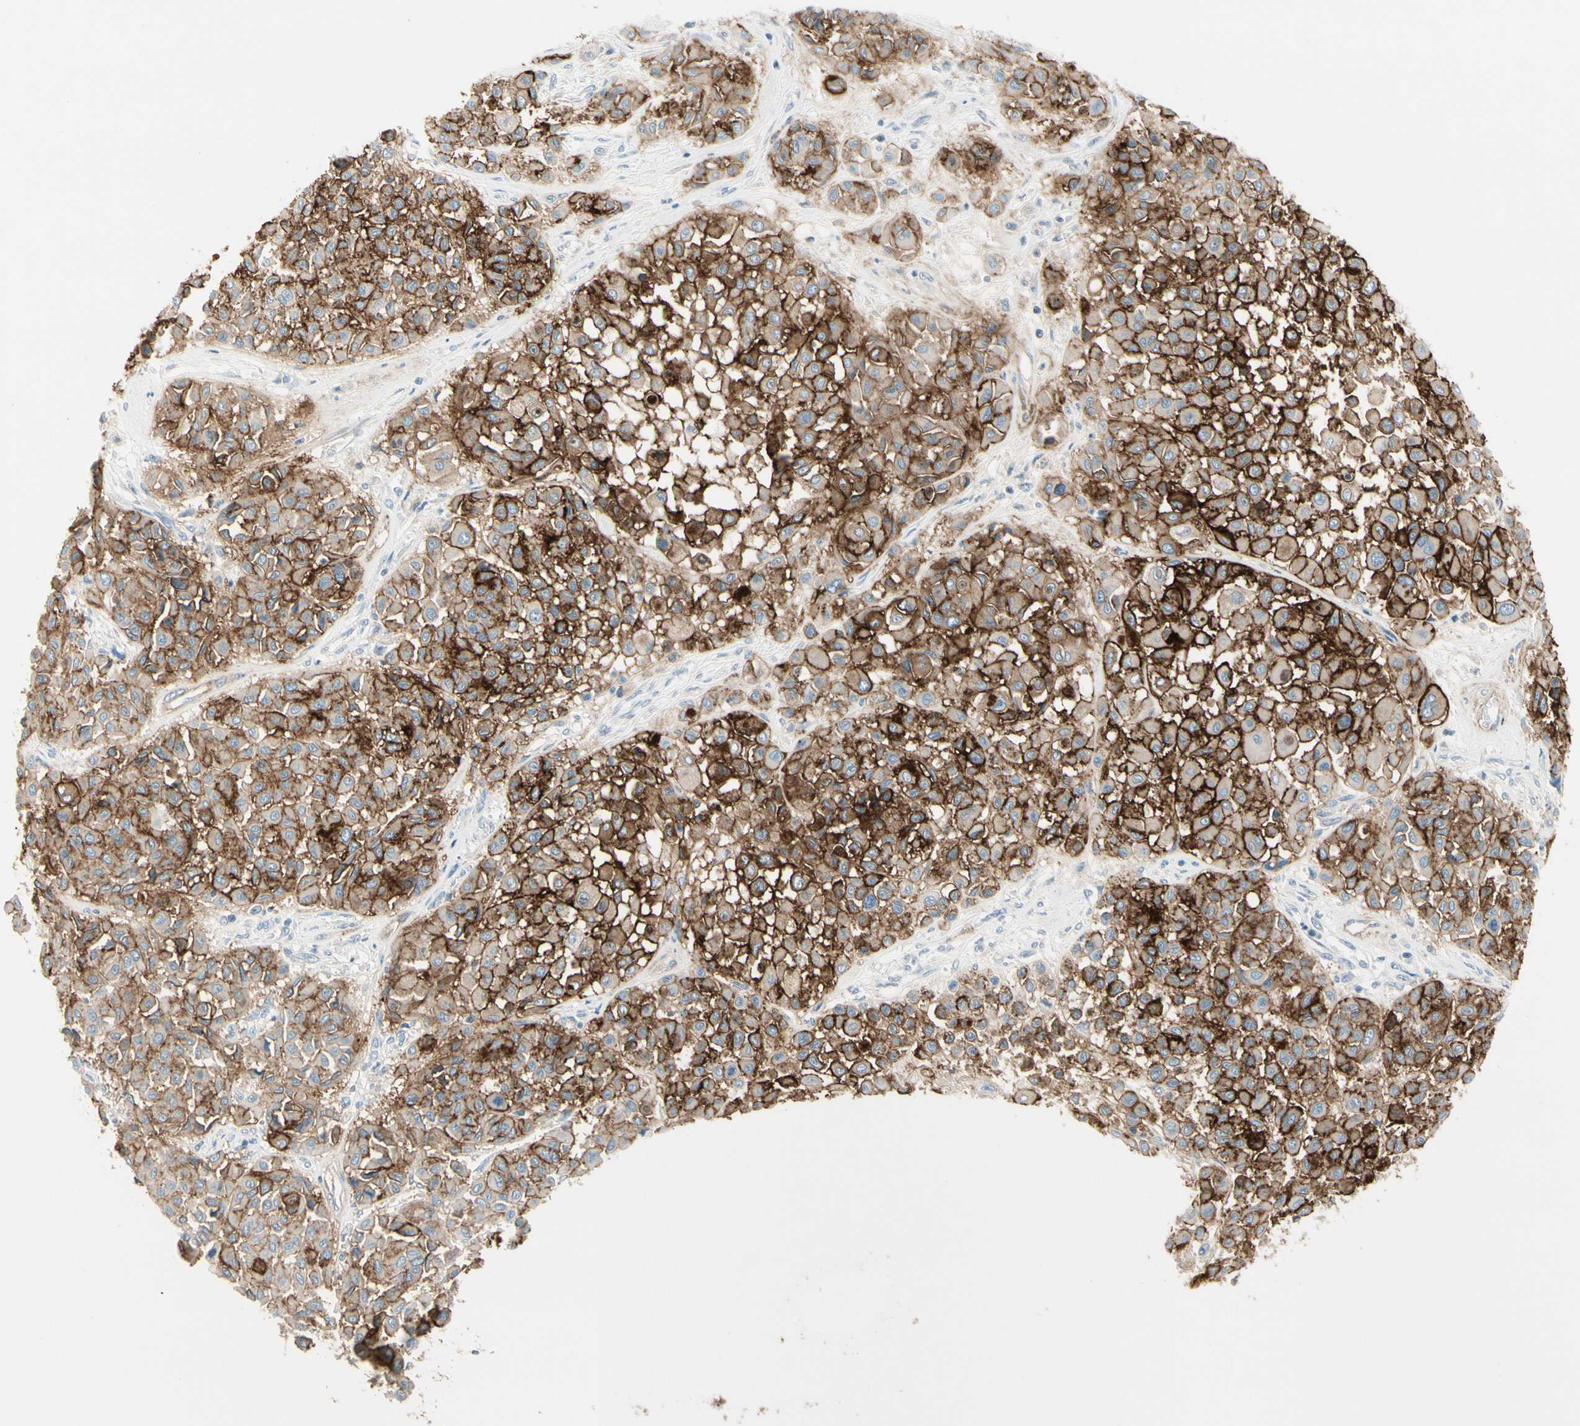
{"staining": {"intensity": "strong", "quantity": ">75%", "location": "cytoplasmic/membranous"}, "tissue": "melanoma", "cell_type": "Tumor cells", "image_type": "cancer", "snomed": [{"axis": "morphology", "description": "Malignant melanoma, Metastatic site"}, {"axis": "topography", "description": "Soft tissue"}], "caption": "This is a histology image of immunohistochemistry staining of melanoma, which shows strong positivity in the cytoplasmic/membranous of tumor cells.", "gene": "ITGA3", "patient": {"sex": "male", "age": 41}}